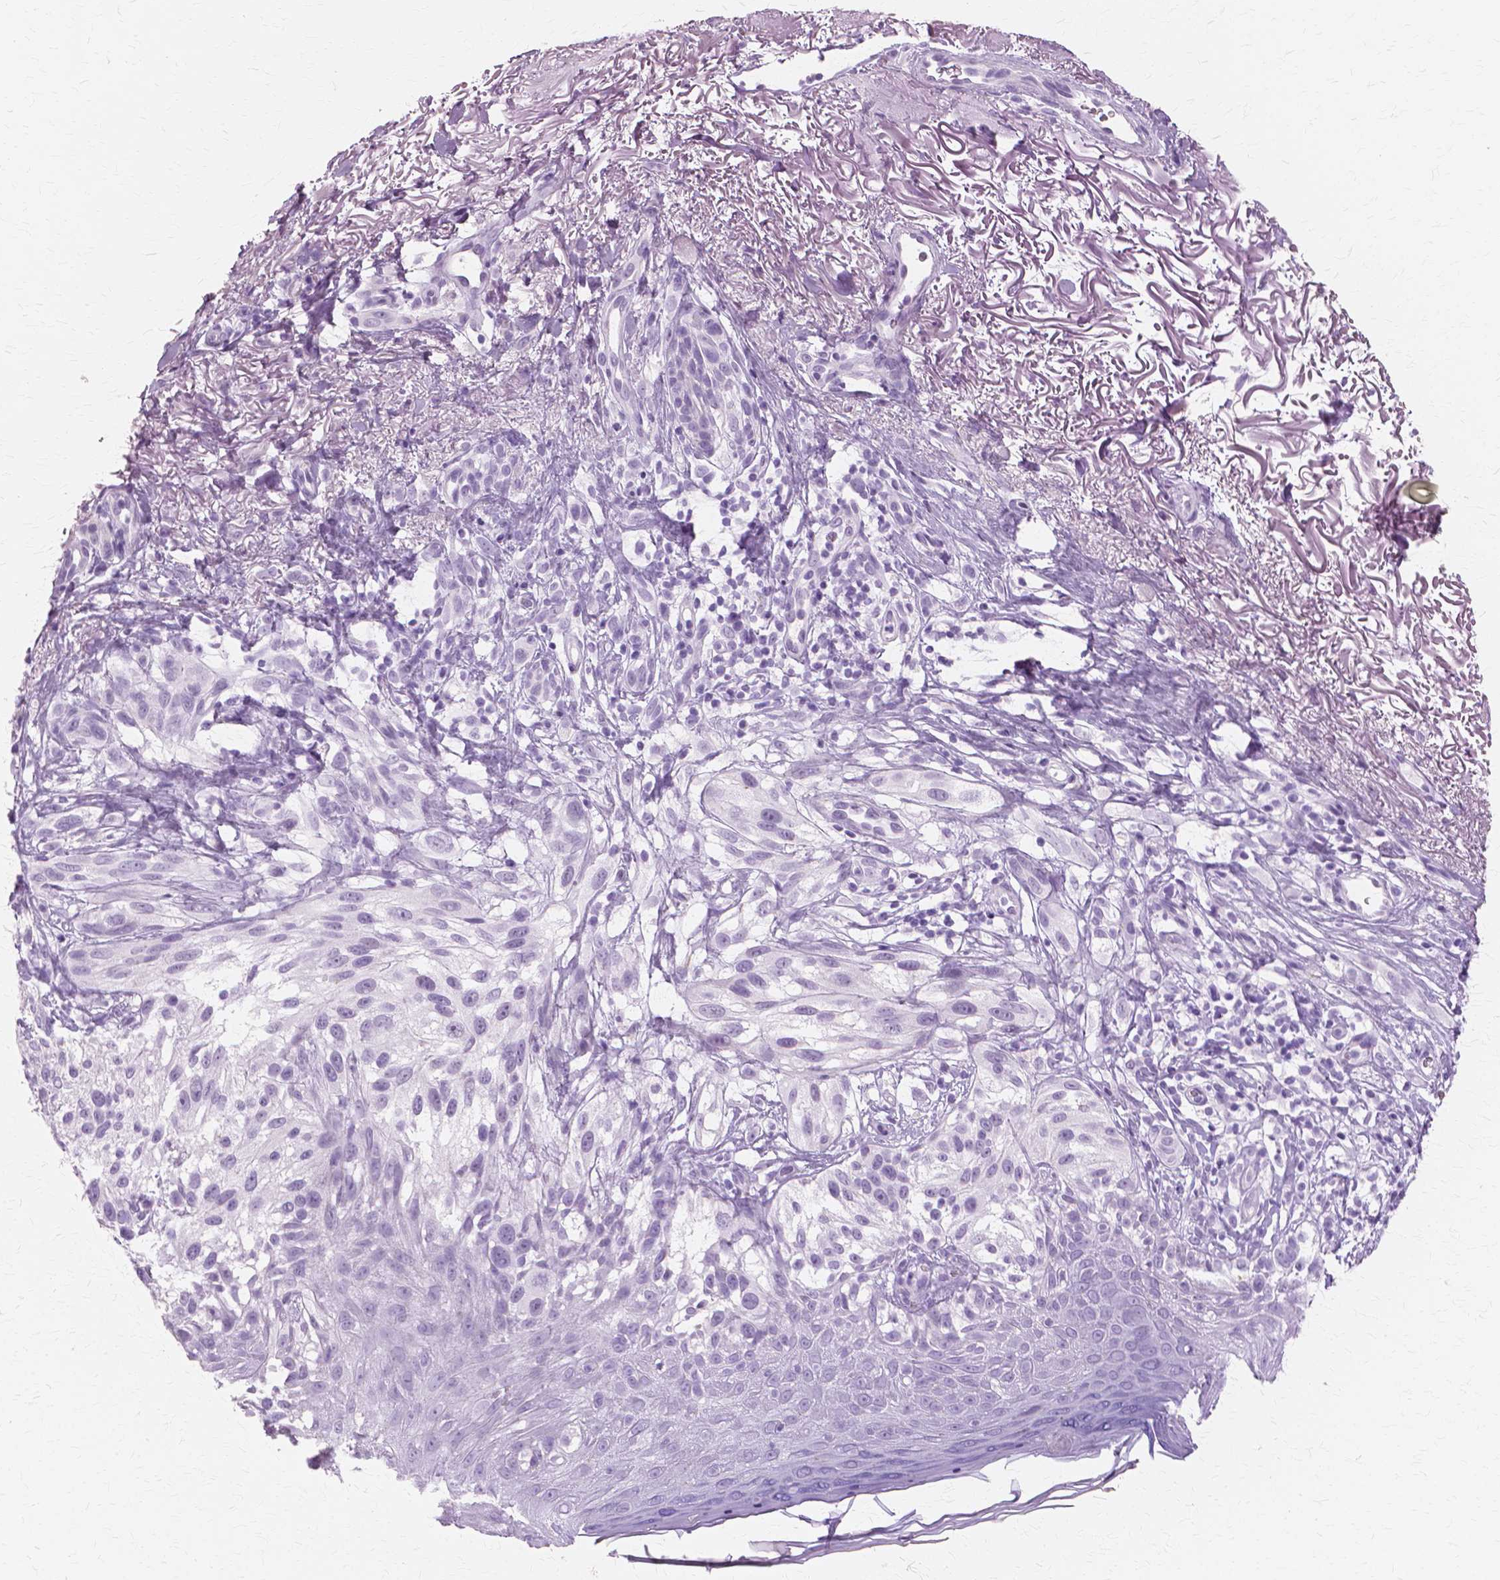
{"staining": {"intensity": "negative", "quantity": "none", "location": "none"}, "tissue": "melanoma", "cell_type": "Tumor cells", "image_type": "cancer", "snomed": [{"axis": "morphology", "description": "Malignant melanoma, NOS"}, {"axis": "topography", "description": "Skin"}], "caption": "Human malignant melanoma stained for a protein using immunohistochemistry shows no staining in tumor cells.", "gene": "SFTPD", "patient": {"sex": "female", "age": 86}}